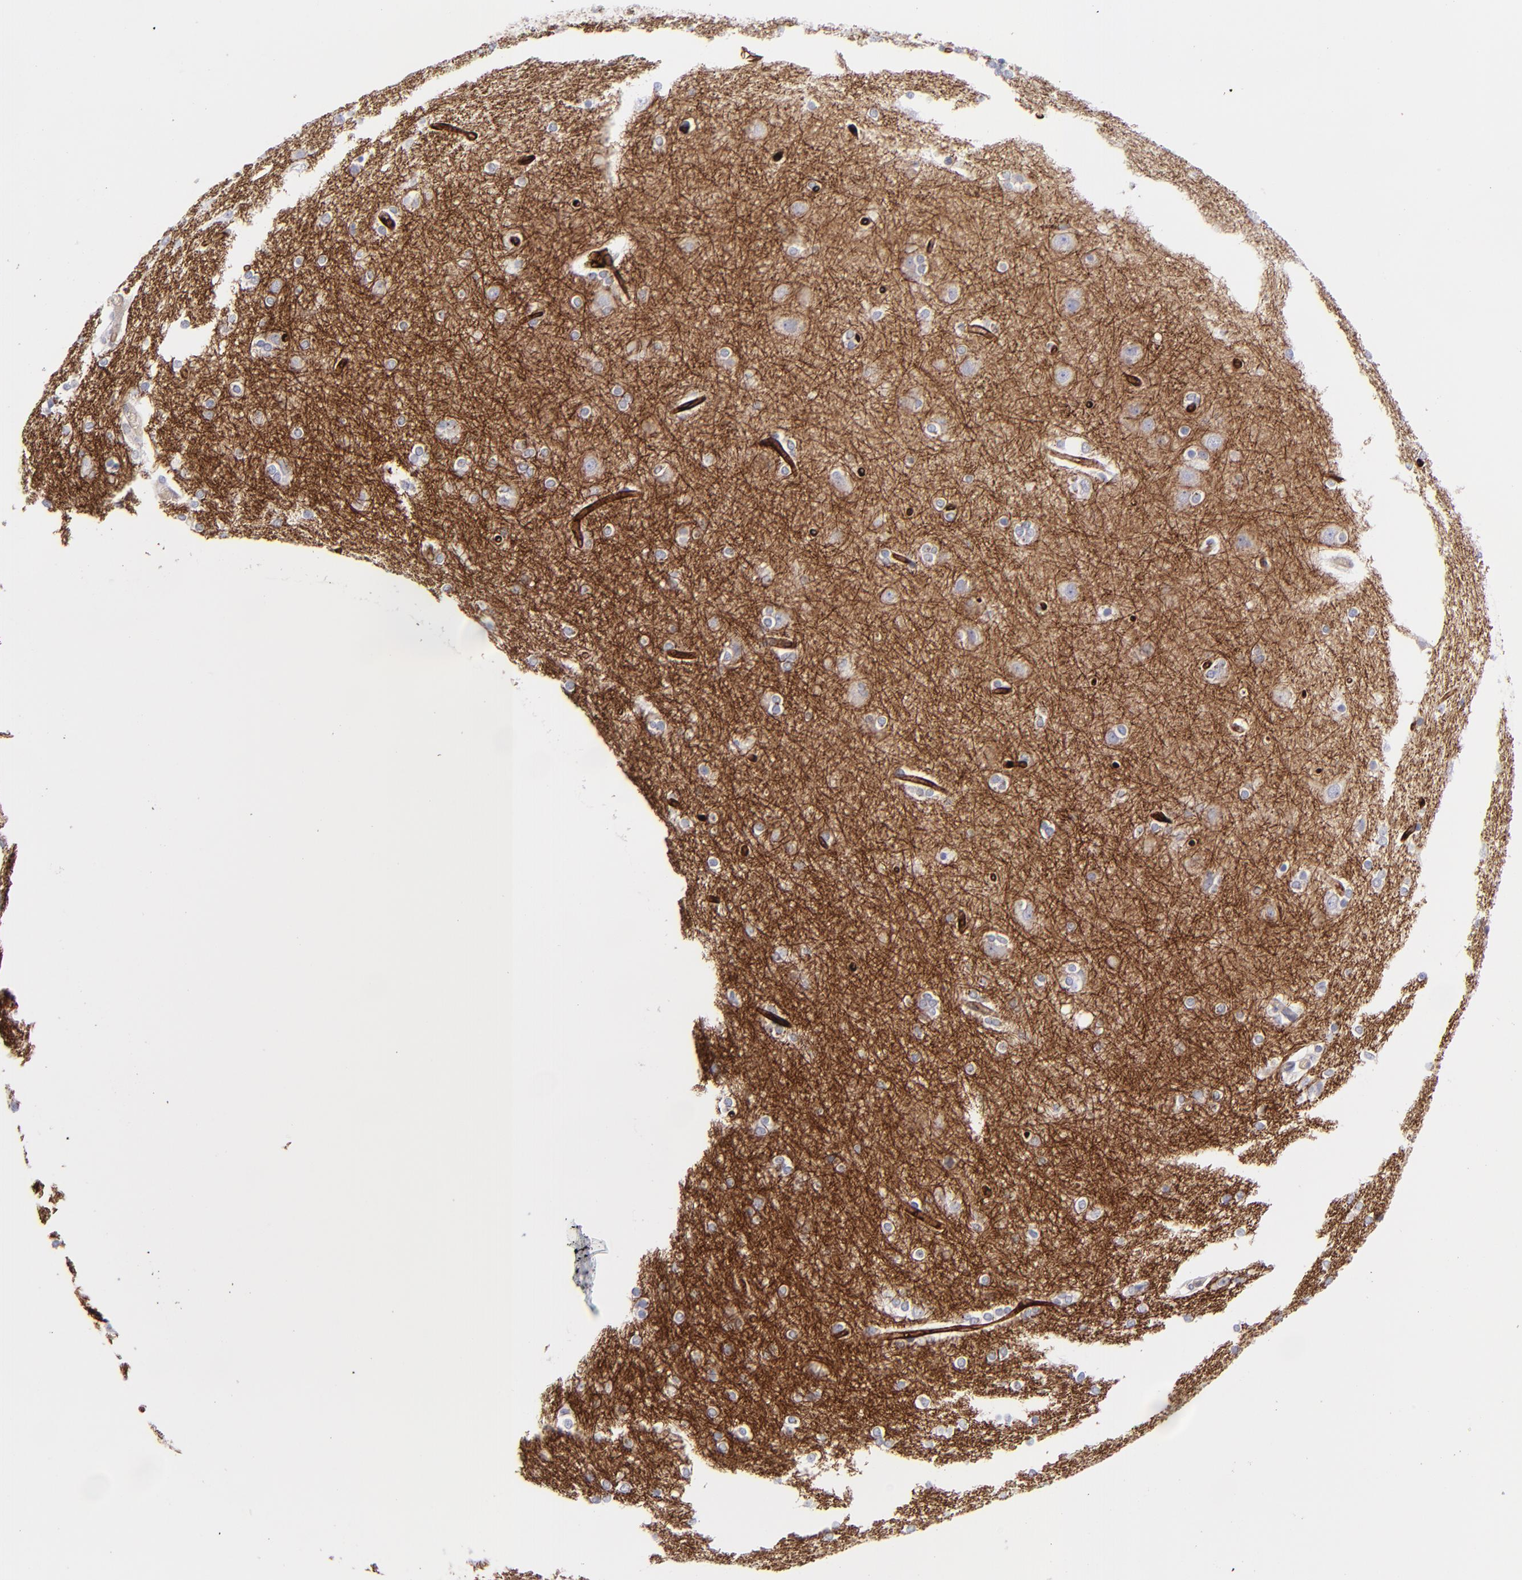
{"staining": {"intensity": "strong", "quantity": ">75%", "location": "cytoplasmic/membranous"}, "tissue": "cerebral cortex", "cell_type": "Endothelial cells", "image_type": "normal", "snomed": [{"axis": "morphology", "description": "Normal tissue, NOS"}, {"axis": "topography", "description": "Cerebral cortex"}], "caption": "Benign cerebral cortex reveals strong cytoplasmic/membranous expression in about >75% of endothelial cells.", "gene": "BSG", "patient": {"sex": "female", "age": 54}}